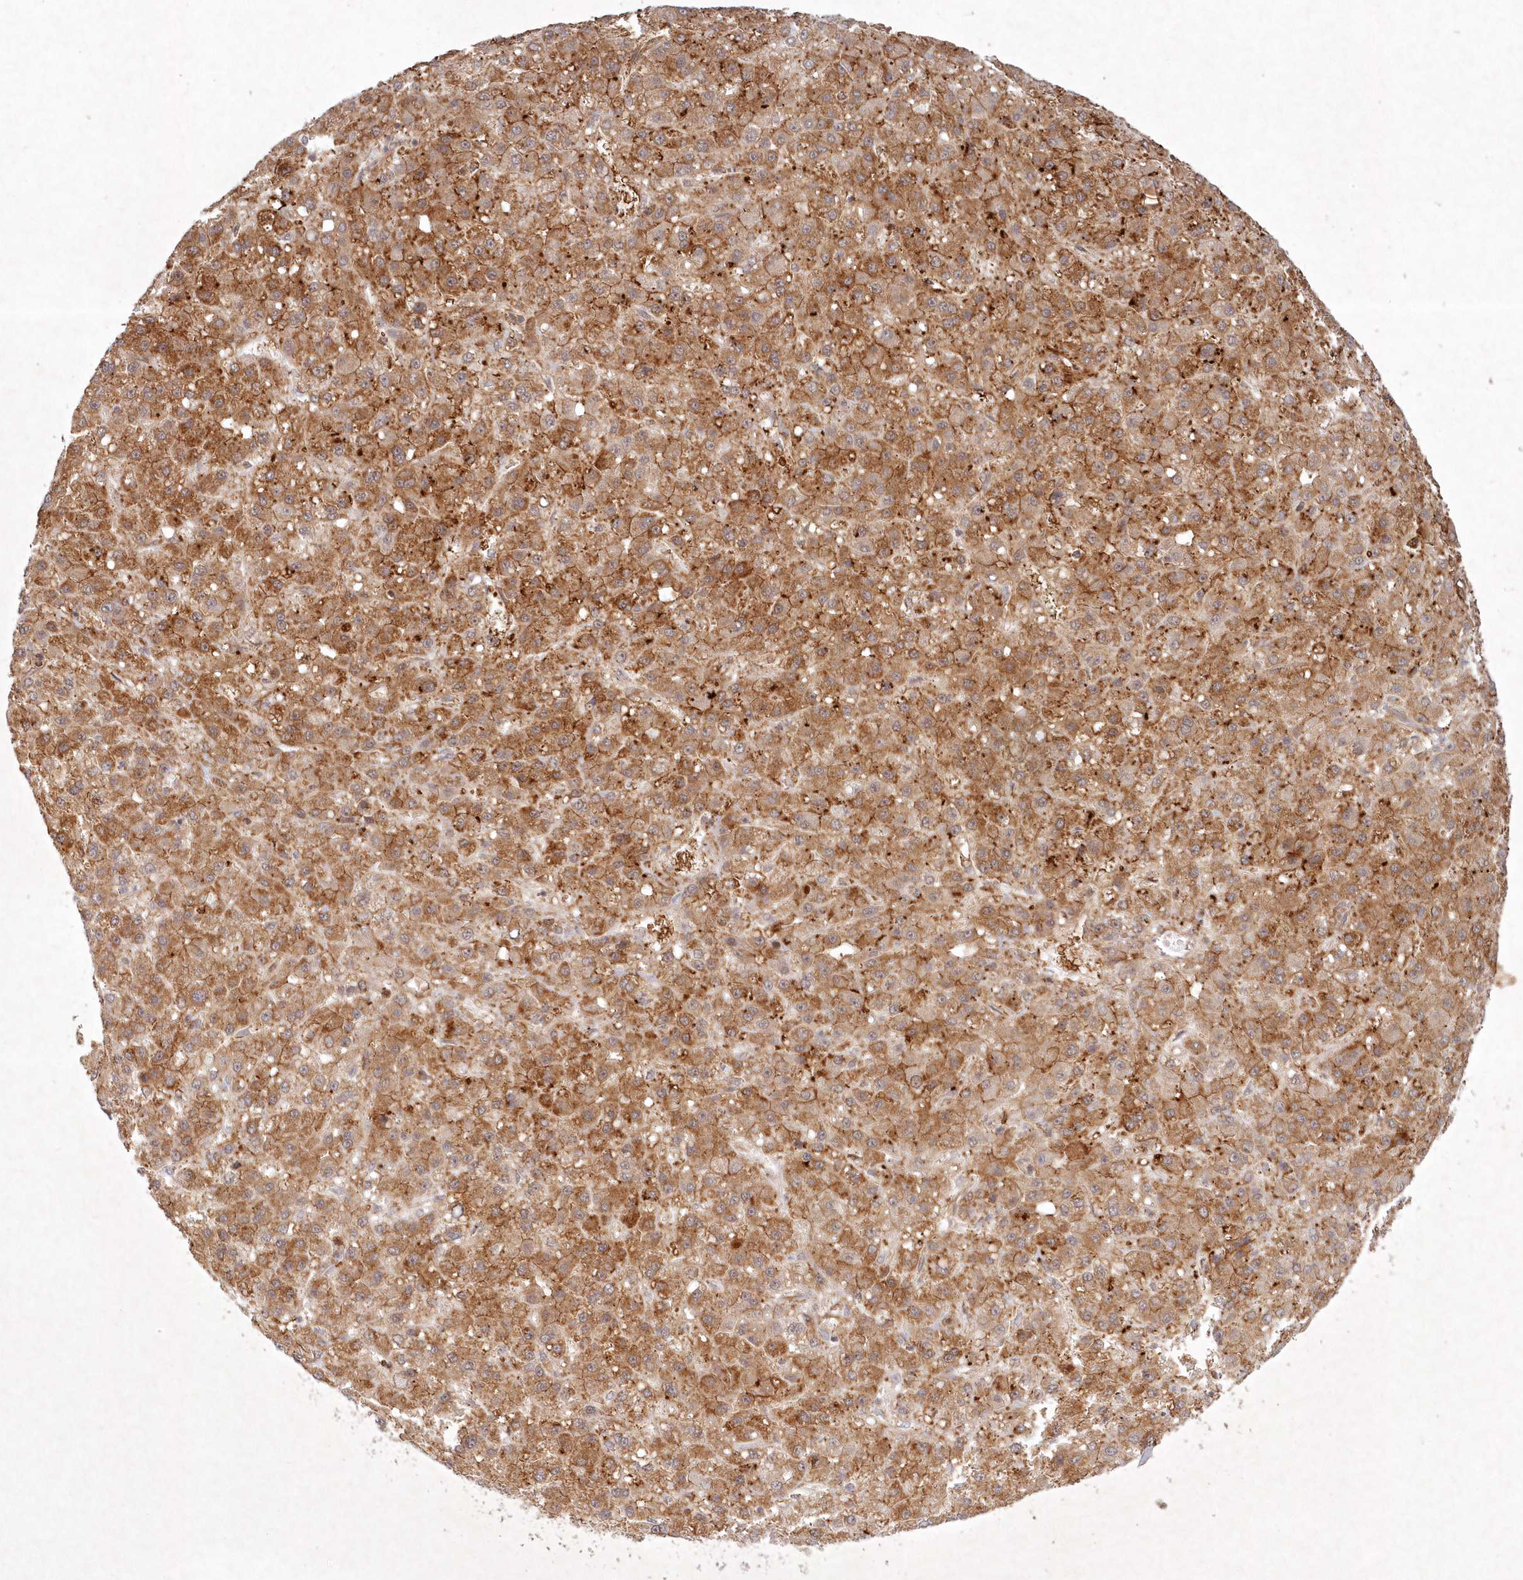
{"staining": {"intensity": "strong", "quantity": ">75%", "location": "cytoplasmic/membranous"}, "tissue": "liver cancer", "cell_type": "Tumor cells", "image_type": "cancer", "snomed": [{"axis": "morphology", "description": "Carcinoma, Hepatocellular, NOS"}, {"axis": "topography", "description": "Liver"}], "caption": "Hepatocellular carcinoma (liver) was stained to show a protein in brown. There is high levels of strong cytoplasmic/membranous expression in about >75% of tumor cells. (brown staining indicates protein expression, while blue staining denotes nuclei).", "gene": "TOGARAM2", "patient": {"sex": "male", "age": 67}}